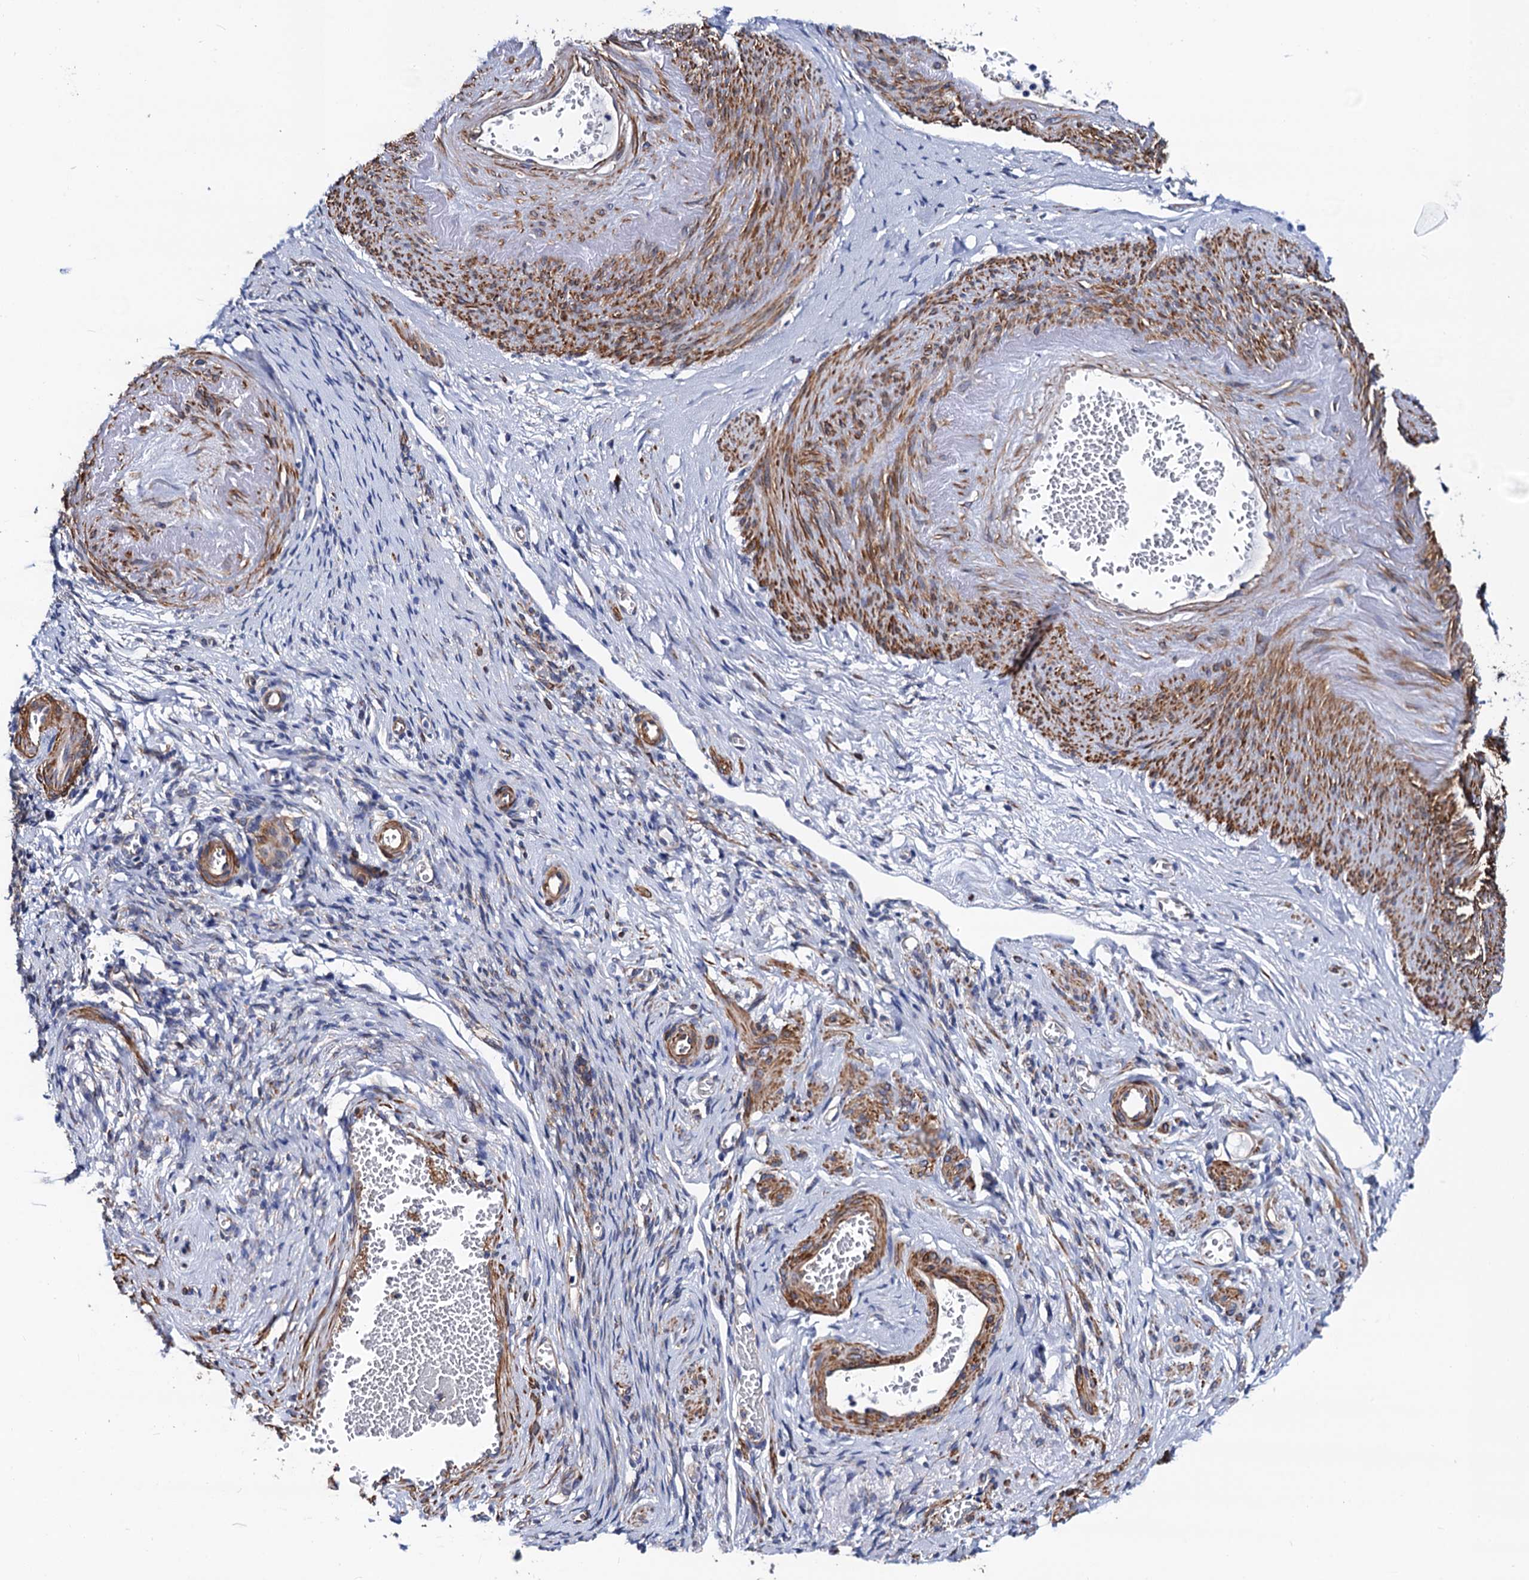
{"staining": {"intensity": "negative", "quantity": "none", "location": "none"}, "tissue": "adipose tissue", "cell_type": "Adipocytes", "image_type": "normal", "snomed": [{"axis": "morphology", "description": "Normal tissue, NOS"}, {"axis": "topography", "description": "Vascular tissue"}, {"axis": "topography", "description": "Fallopian tube"}, {"axis": "topography", "description": "Ovary"}], "caption": "A histopathology image of adipose tissue stained for a protein displays no brown staining in adipocytes. (Brightfield microscopy of DAB (3,3'-diaminobenzidine) IHC at high magnification).", "gene": "ZDHHC18", "patient": {"sex": "female", "age": 67}}